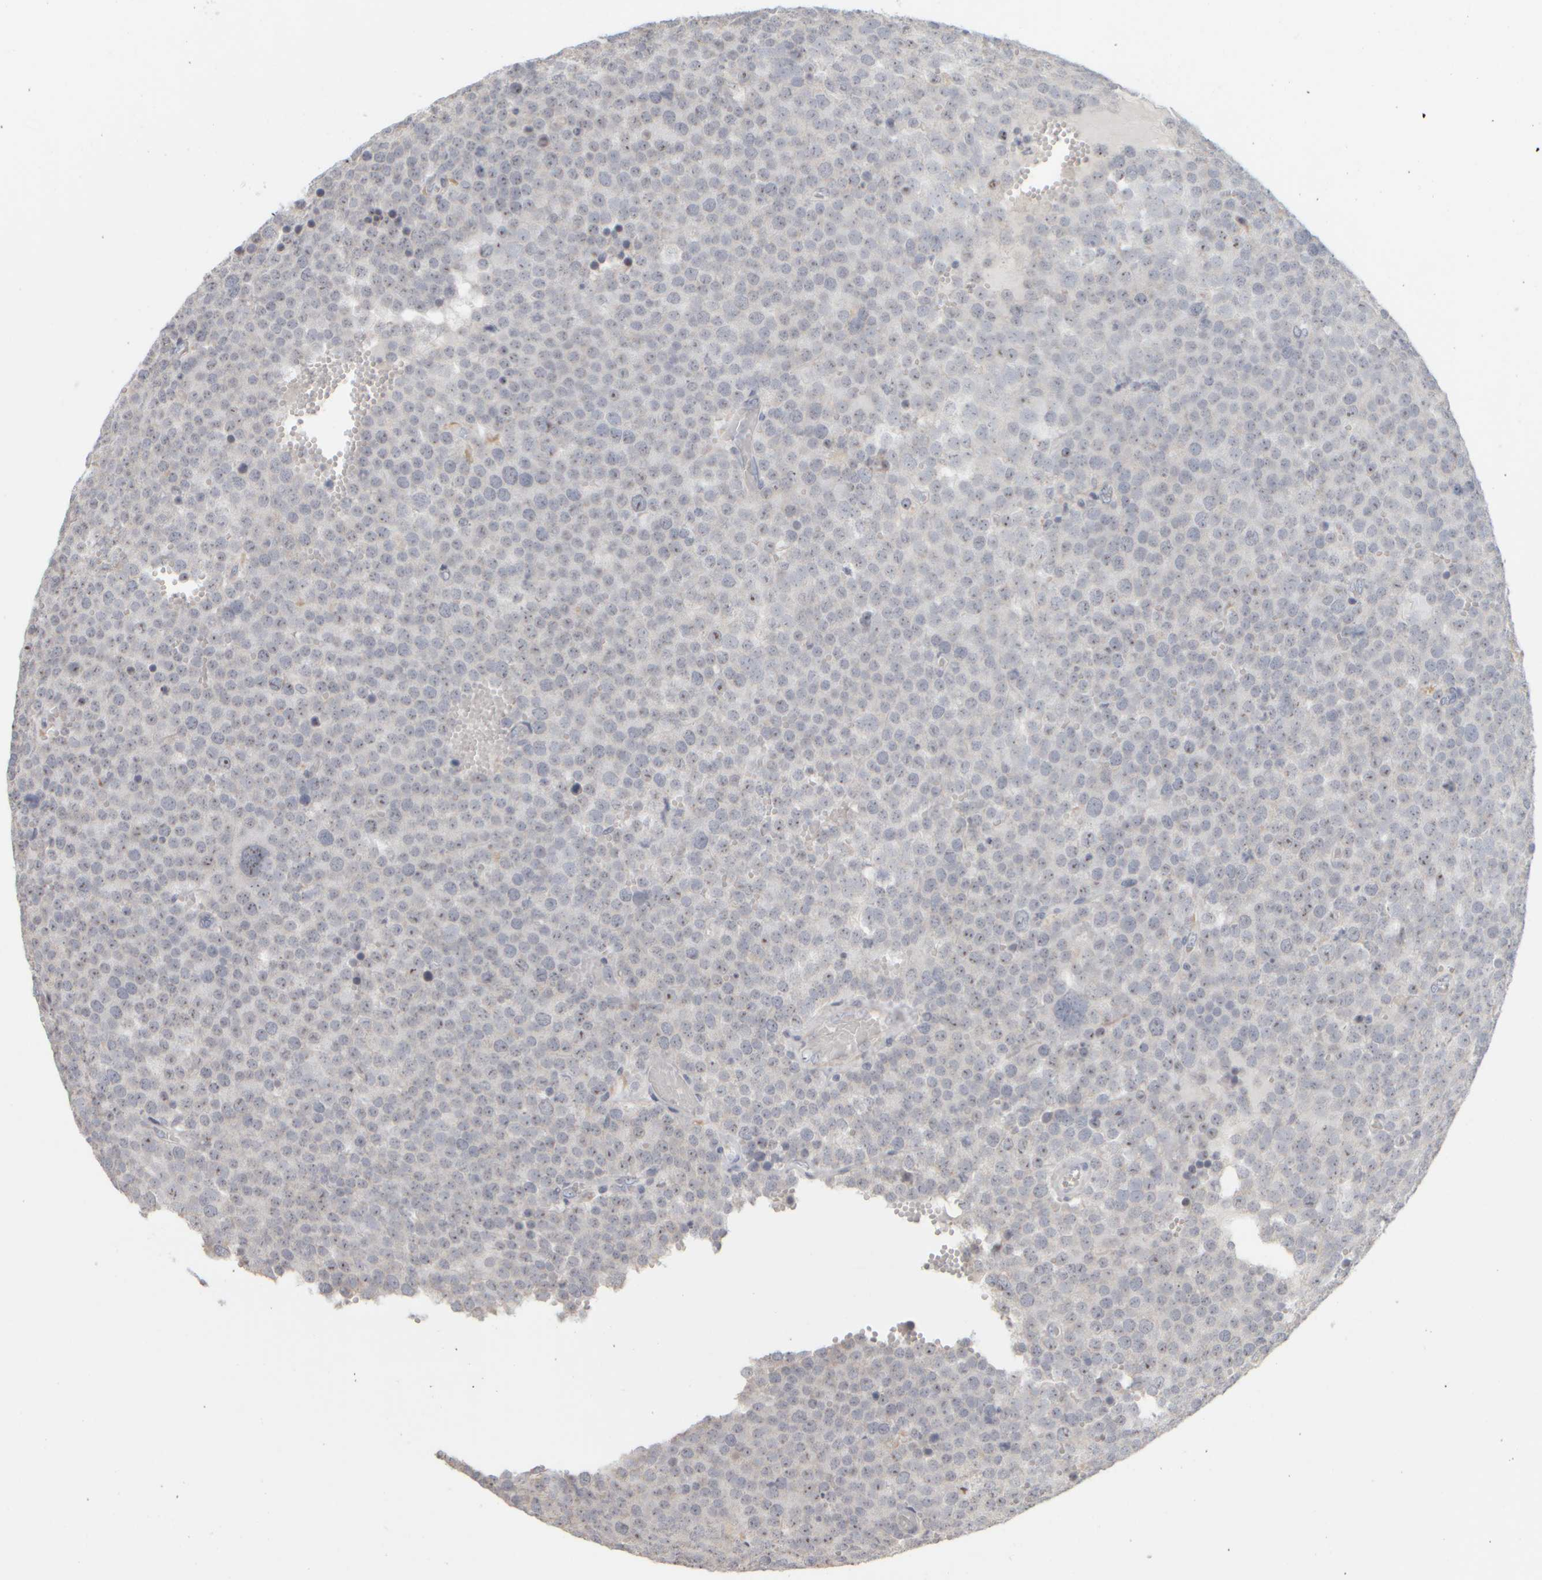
{"staining": {"intensity": "moderate", "quantity": "<25%", "location": "nuclear"}, "tissue": "testis cancer", "cell_type": "Tumor cells", "image_type": "cancer", "snomed": [{"axis": "morphology", "description": "Normal tissue, NOS"}, {"axis": "morphology", "description": "Seminoma, NOS"}, {"axis": "topography", "description": "Testis"}], "caption": "Tumor cells display low levels of moderate nuclear staining in approximately <25% of cells in human seminoma (testis). The protein is shown in brown color, while the nuclei are stained blue.", "gene": "DCXR", "patient": {"sex": "male", "age": 71}}